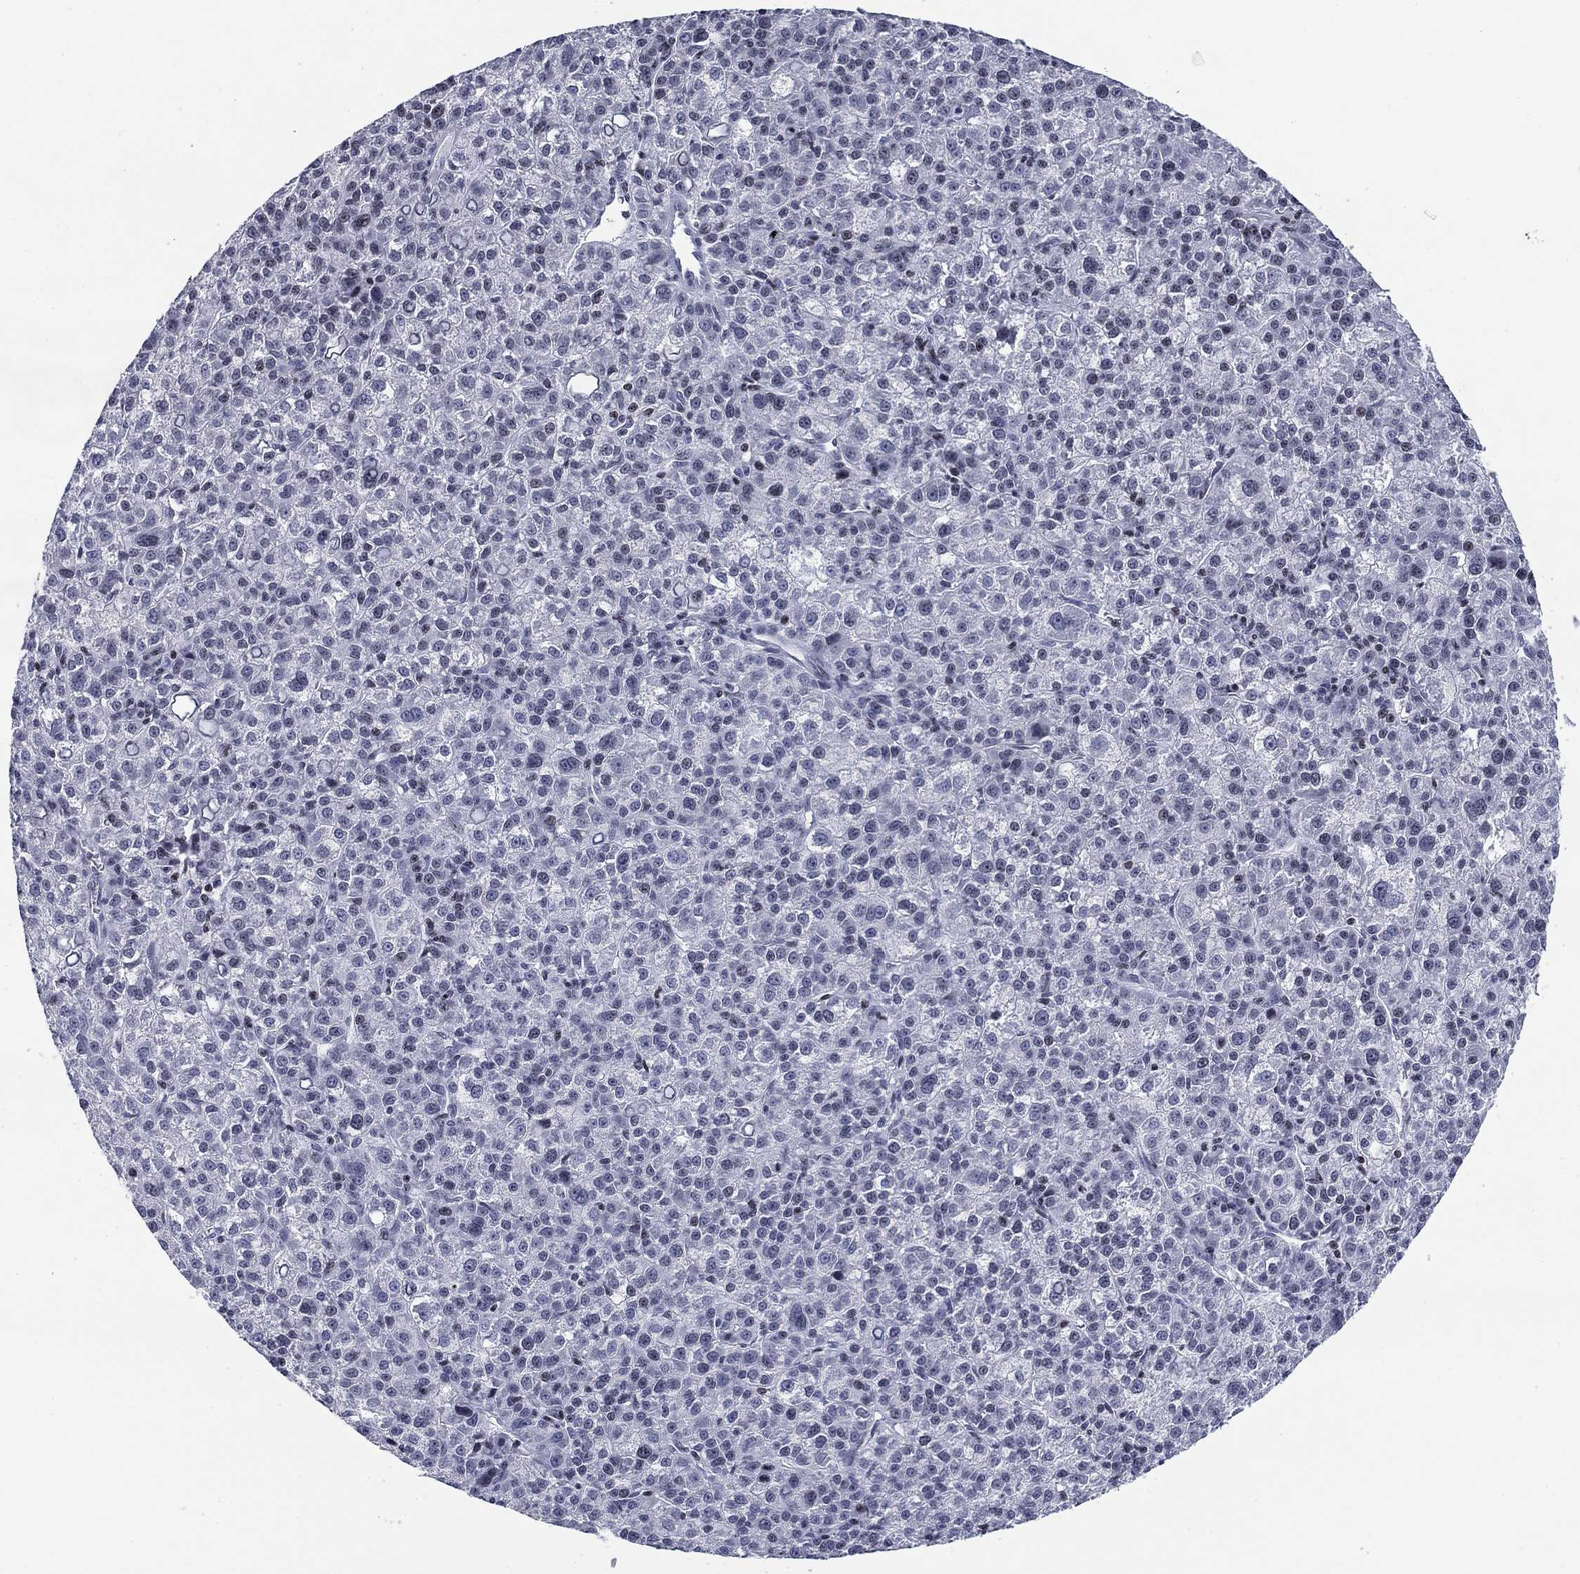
{"staining": {"intensity": "negative", "quantity": "none", "location": "none"}, "tissue": "liver cancer", "cell_type": "Tumor cells", "image_type": "cancer", "snomed": [{"axis": "morphology", "description": "Carcinoma, Hepatocellular, NOS"}, {"axis": "topography", "description": "Liver"}], "caption": "Immunohistochemical staining of human liver cancer shows no significant staining in tumor cells.", "gene": "CCDC144A", "patient": {"sex": "female", "age": 60}}